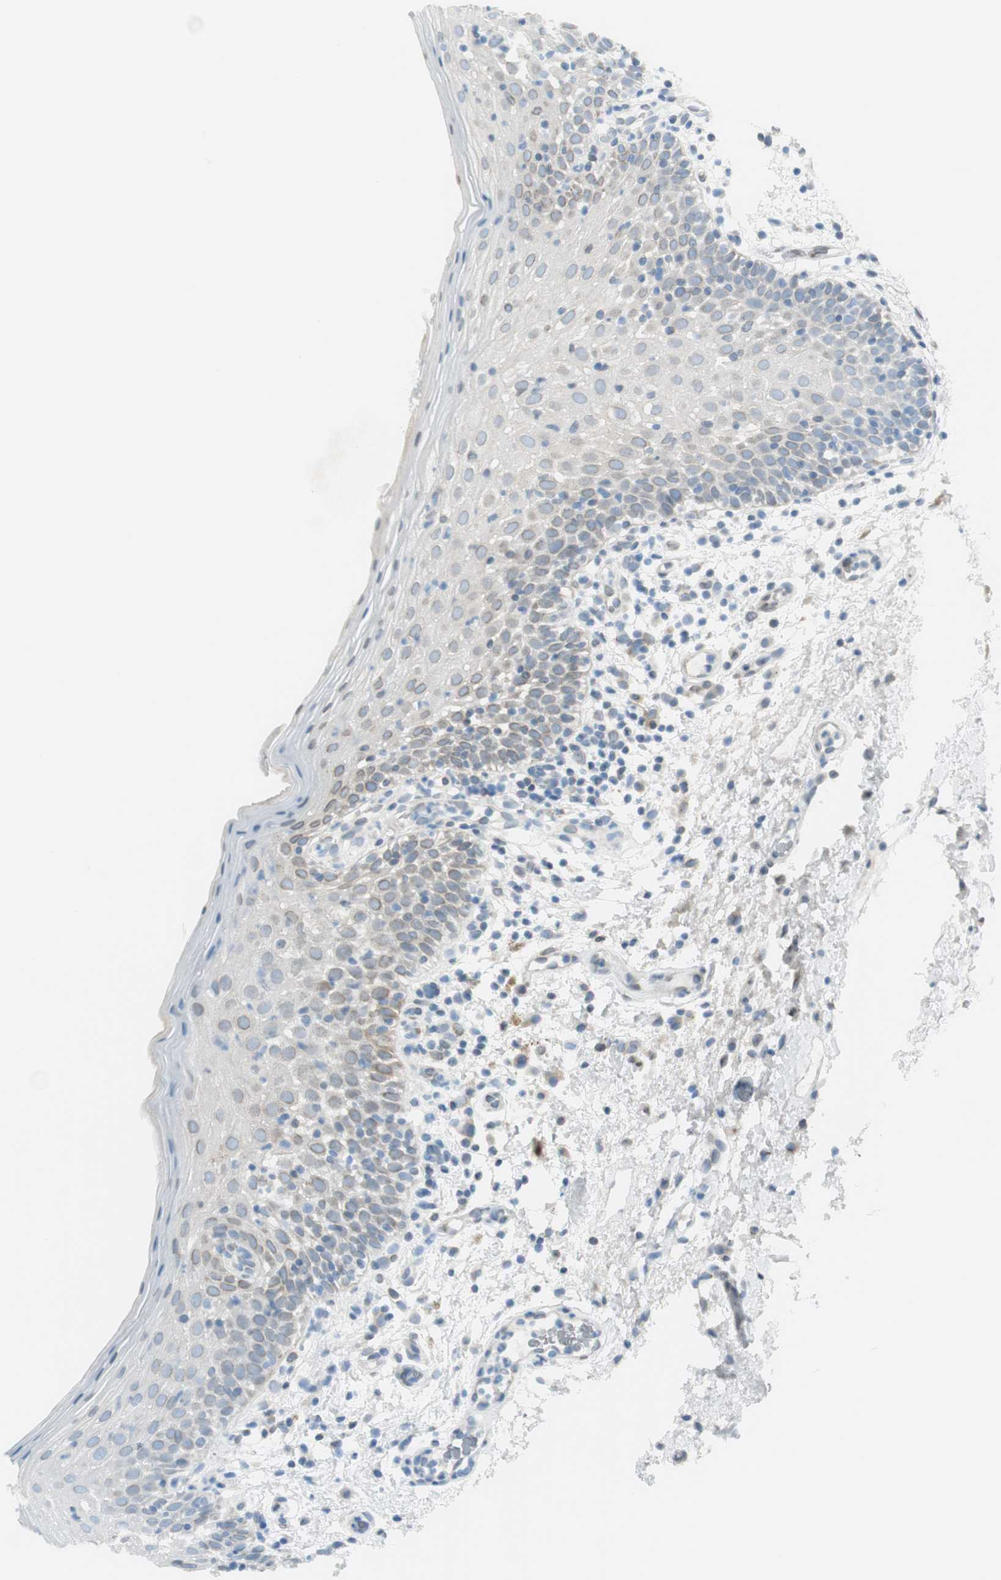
{"staining": {"intensity": "negative", "quantity": "none", "location": "none"}, "tissue": "oral mucosa", "cell_type": "Squamous epithelial cells", "image_type": "normal", "snomed": [{"axis": "morphology", "description": "Normal tissue, NOS"}, {"axis": "morphology", "description": "Squamous cell carcinoma, NOS"}, {"axis": "topography", "description": "Skeletal muscle"}, {"axis": "topography", "description": "Oral tissue"}], "caption": "Unremarkable oral mucosa was stained to show a protein in brown. There is no significant expression in squamous epithelial cells. (Stains: DAB (3,3'-diaminobenzidine) immunohistochemistry (IHC) with hematoxylin counter stain, Microscopy: brightfield microscopy at high magnification).", "gene": "TMEM260", "patient": {"sex": "male", "age": 71}}